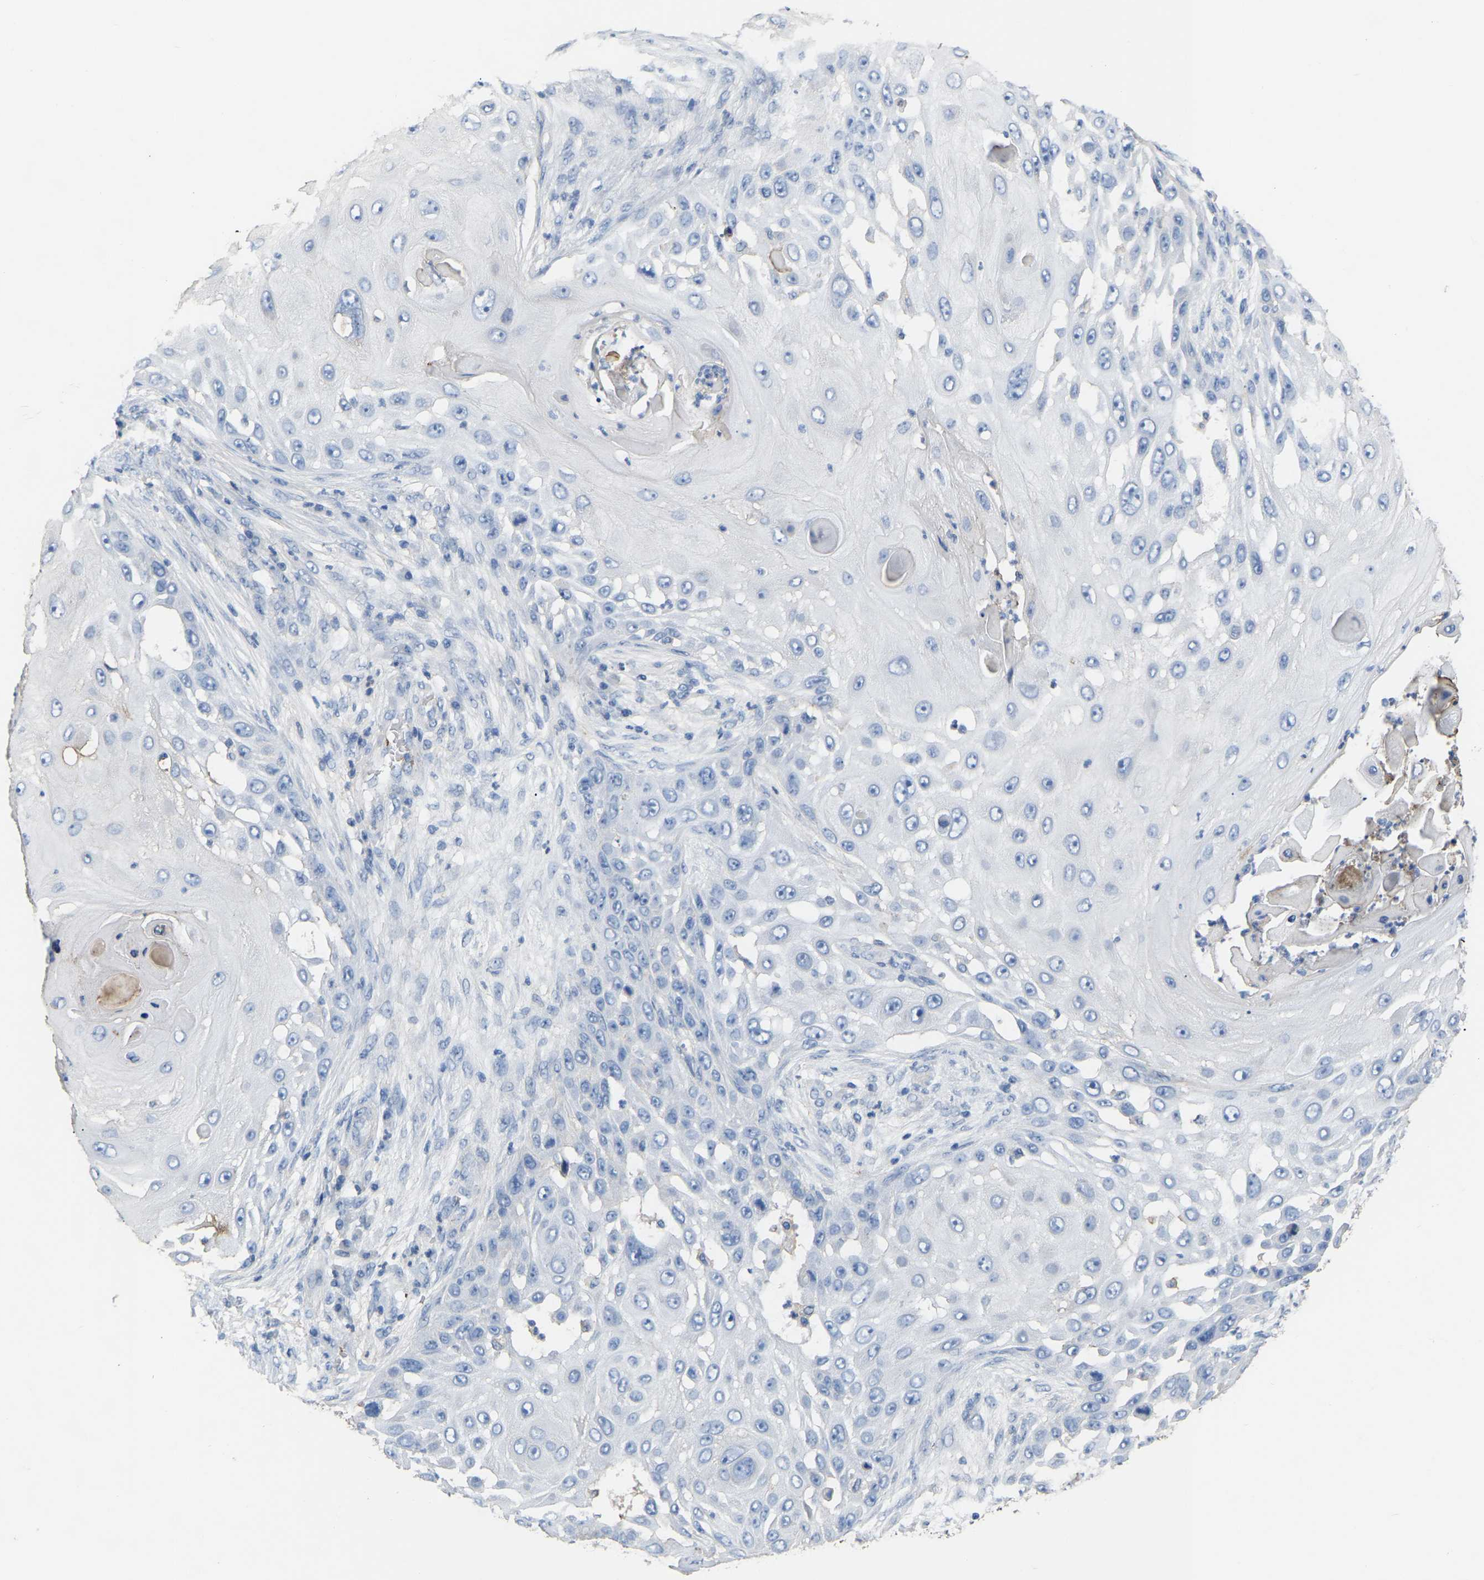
{"staining": {"intensity": "negative", "quantity": "none", "location": "none"}, "tissue": "skin cancer", "cell_type": "Tumor cells", "image_type": "cancer", "snomed": [{"axis": "morphology", "description": "Squamous cell carcinoma, NOS"}, {"axis": "topography", "description": "Skin"}], "caption": "Skin squamous cell carcinoma was stained to show a protein in brown. There is no significant staining in tumor cells. (Immunohistochemistry, brightfield microscopy, high magnification).", "gene": "ZNF449", "patient": {"sex": "female", "age": 44}}